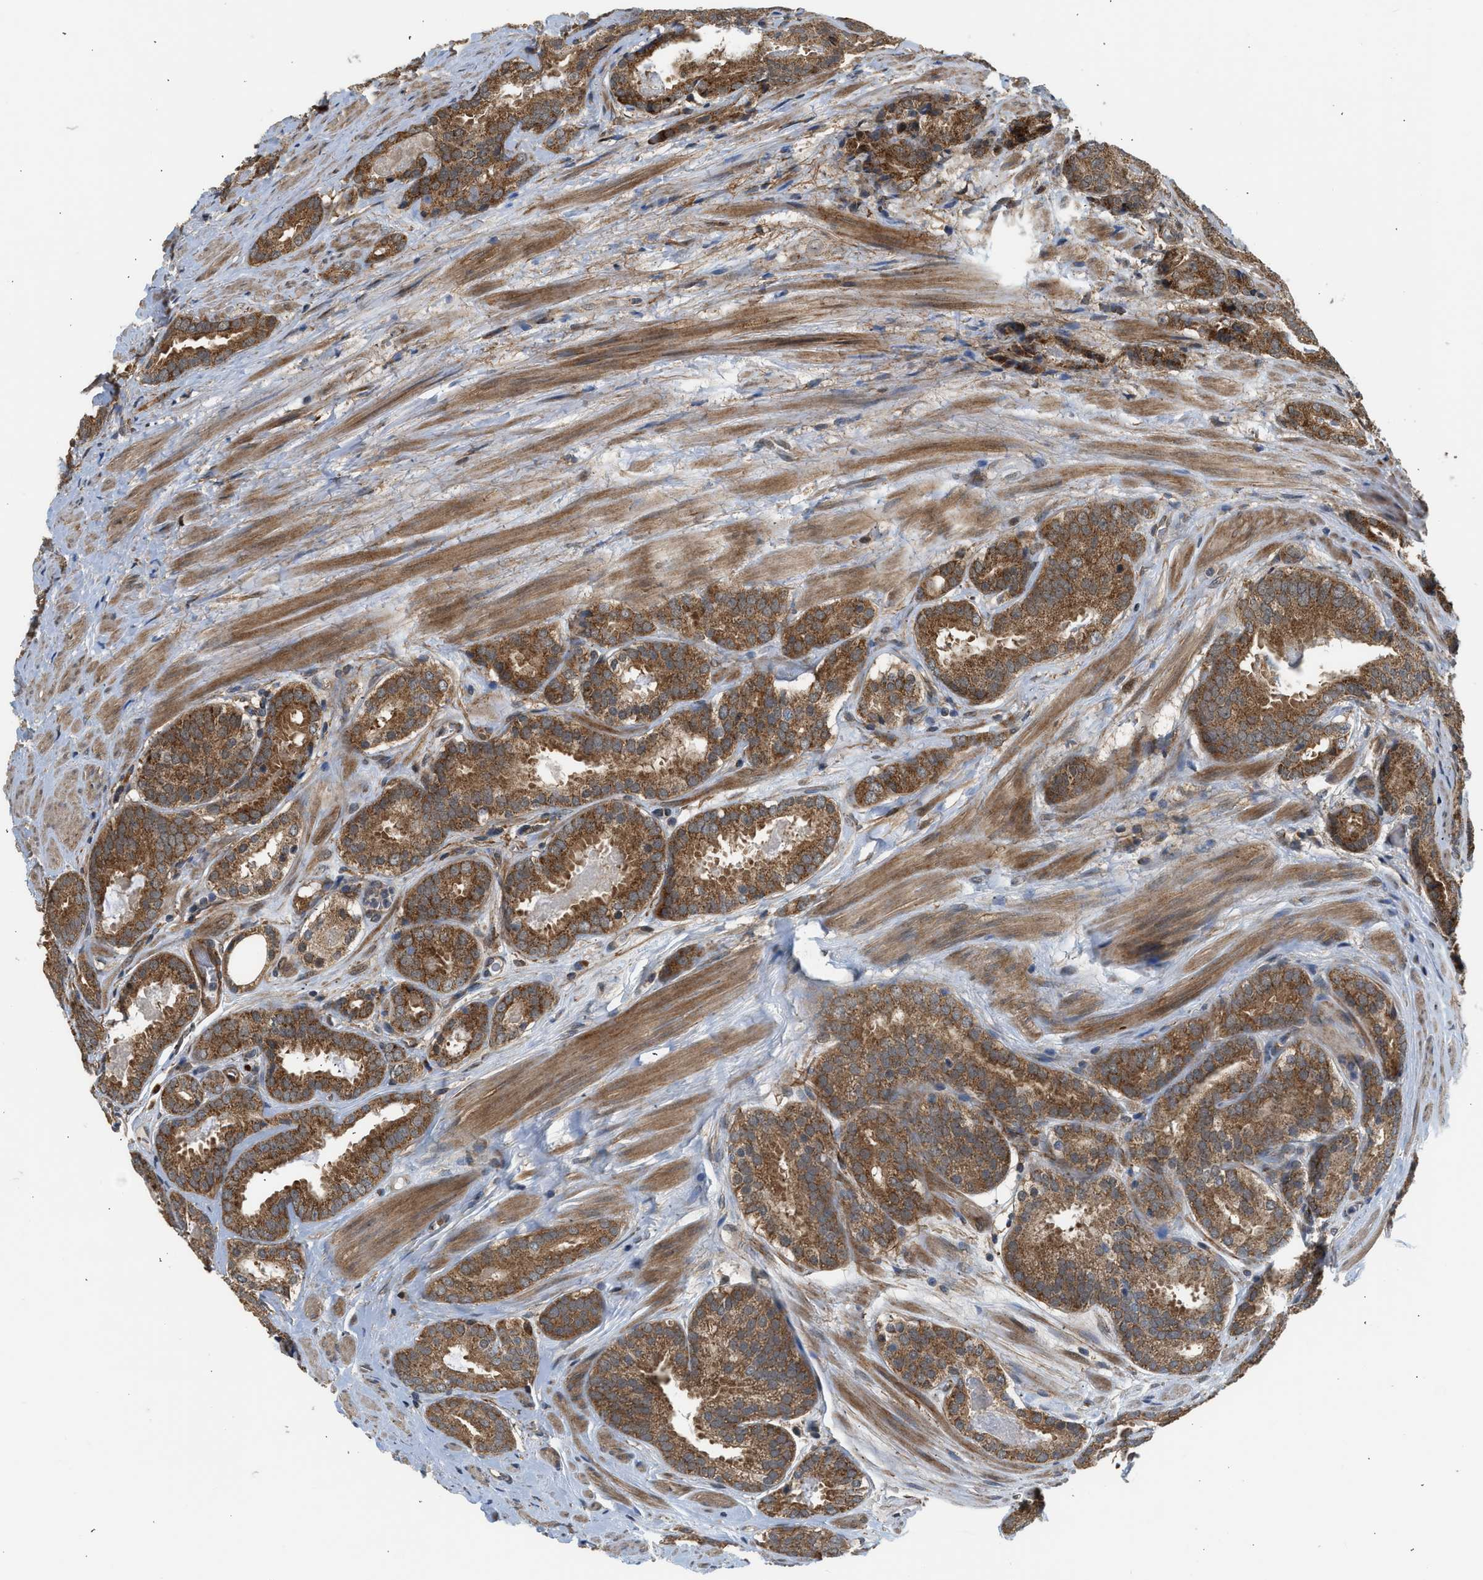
{"staining": {"intensity": "strong", "quantity": ">75%", "location": "cytoplasmic/membranous"}, "tissue": "prostate cancer", "cell_type": "Tumor cells", "image_type": "cancer", "snomed": [{"axis": "morphology", "description": "Adenocarcinoma, Low grade"}, {"axis": "topography", "description": "Prostate"}], "caption": "The immunohistochemical stain highlights strong cytoplasmic/membranous staining in tumor cells of prostate adenocarcinoma (low-grade) tissue. The staining is performed using DAB (3,3'-diaminobenzidine) brown chromogen to label protein expression. The nuclei are counter-stained blue using hematoxylin.", "gene": "POLG2", "patient": {"sex": "male", "age": 69}}